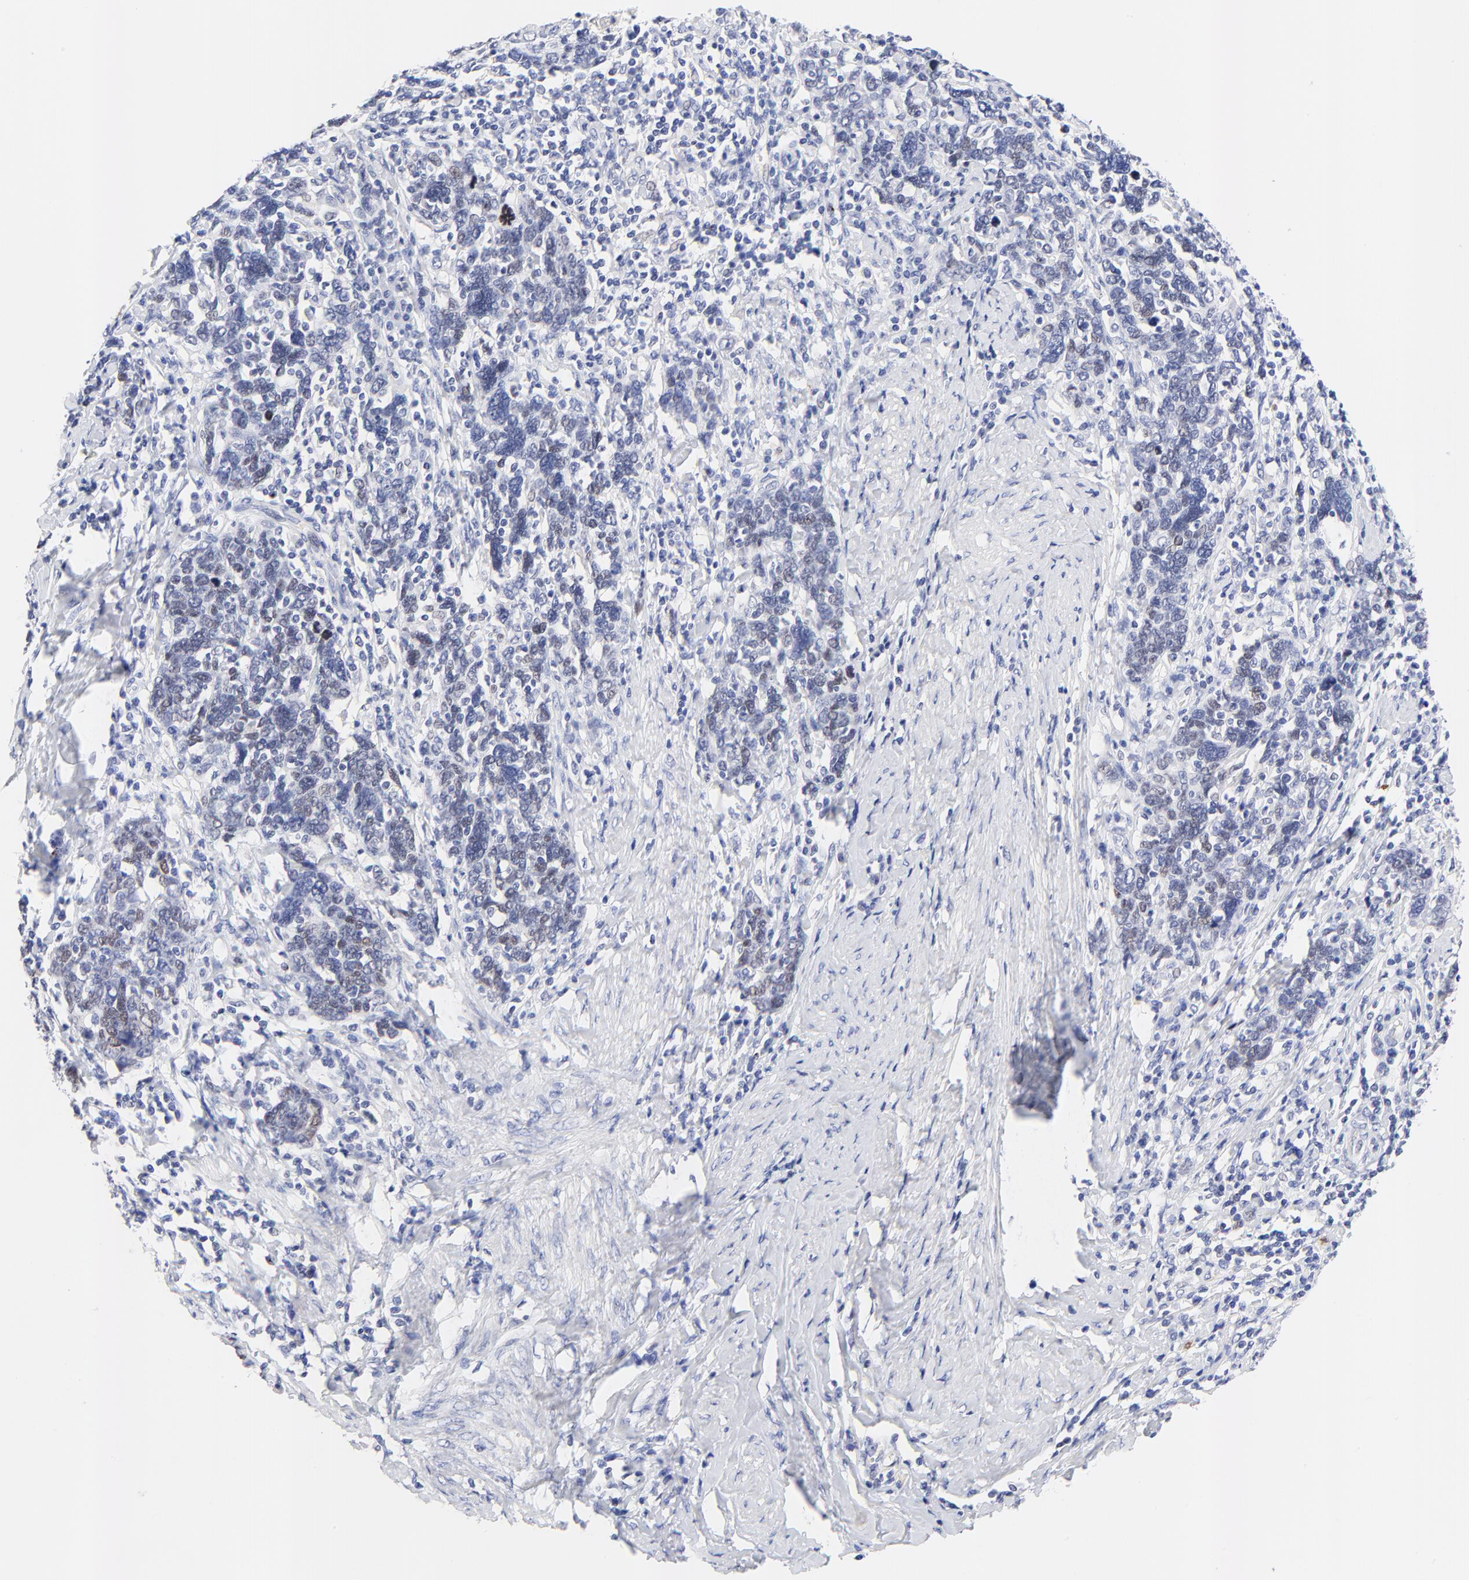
{"staining": {"intensity": "negative", "quantity": "none", "location": "none"}, "tissue": "cervical cancer", "cell_type": "Tumor cells", "image_type": "cancer", "snomed": [{"axis": "morphology", "description": "Squamous cell carcinoma, NOS"}, {"axis": "topography", "description": "Cervix"}], "caption": "This is a histopathology image of IHC staining of cervical cancer (squamous cell carcinoma), which shows no expression in tumor cells. Nuclei are stained in blue.", "gene": "FAM117B", "patient": {"sex": "female", "age": 41}}